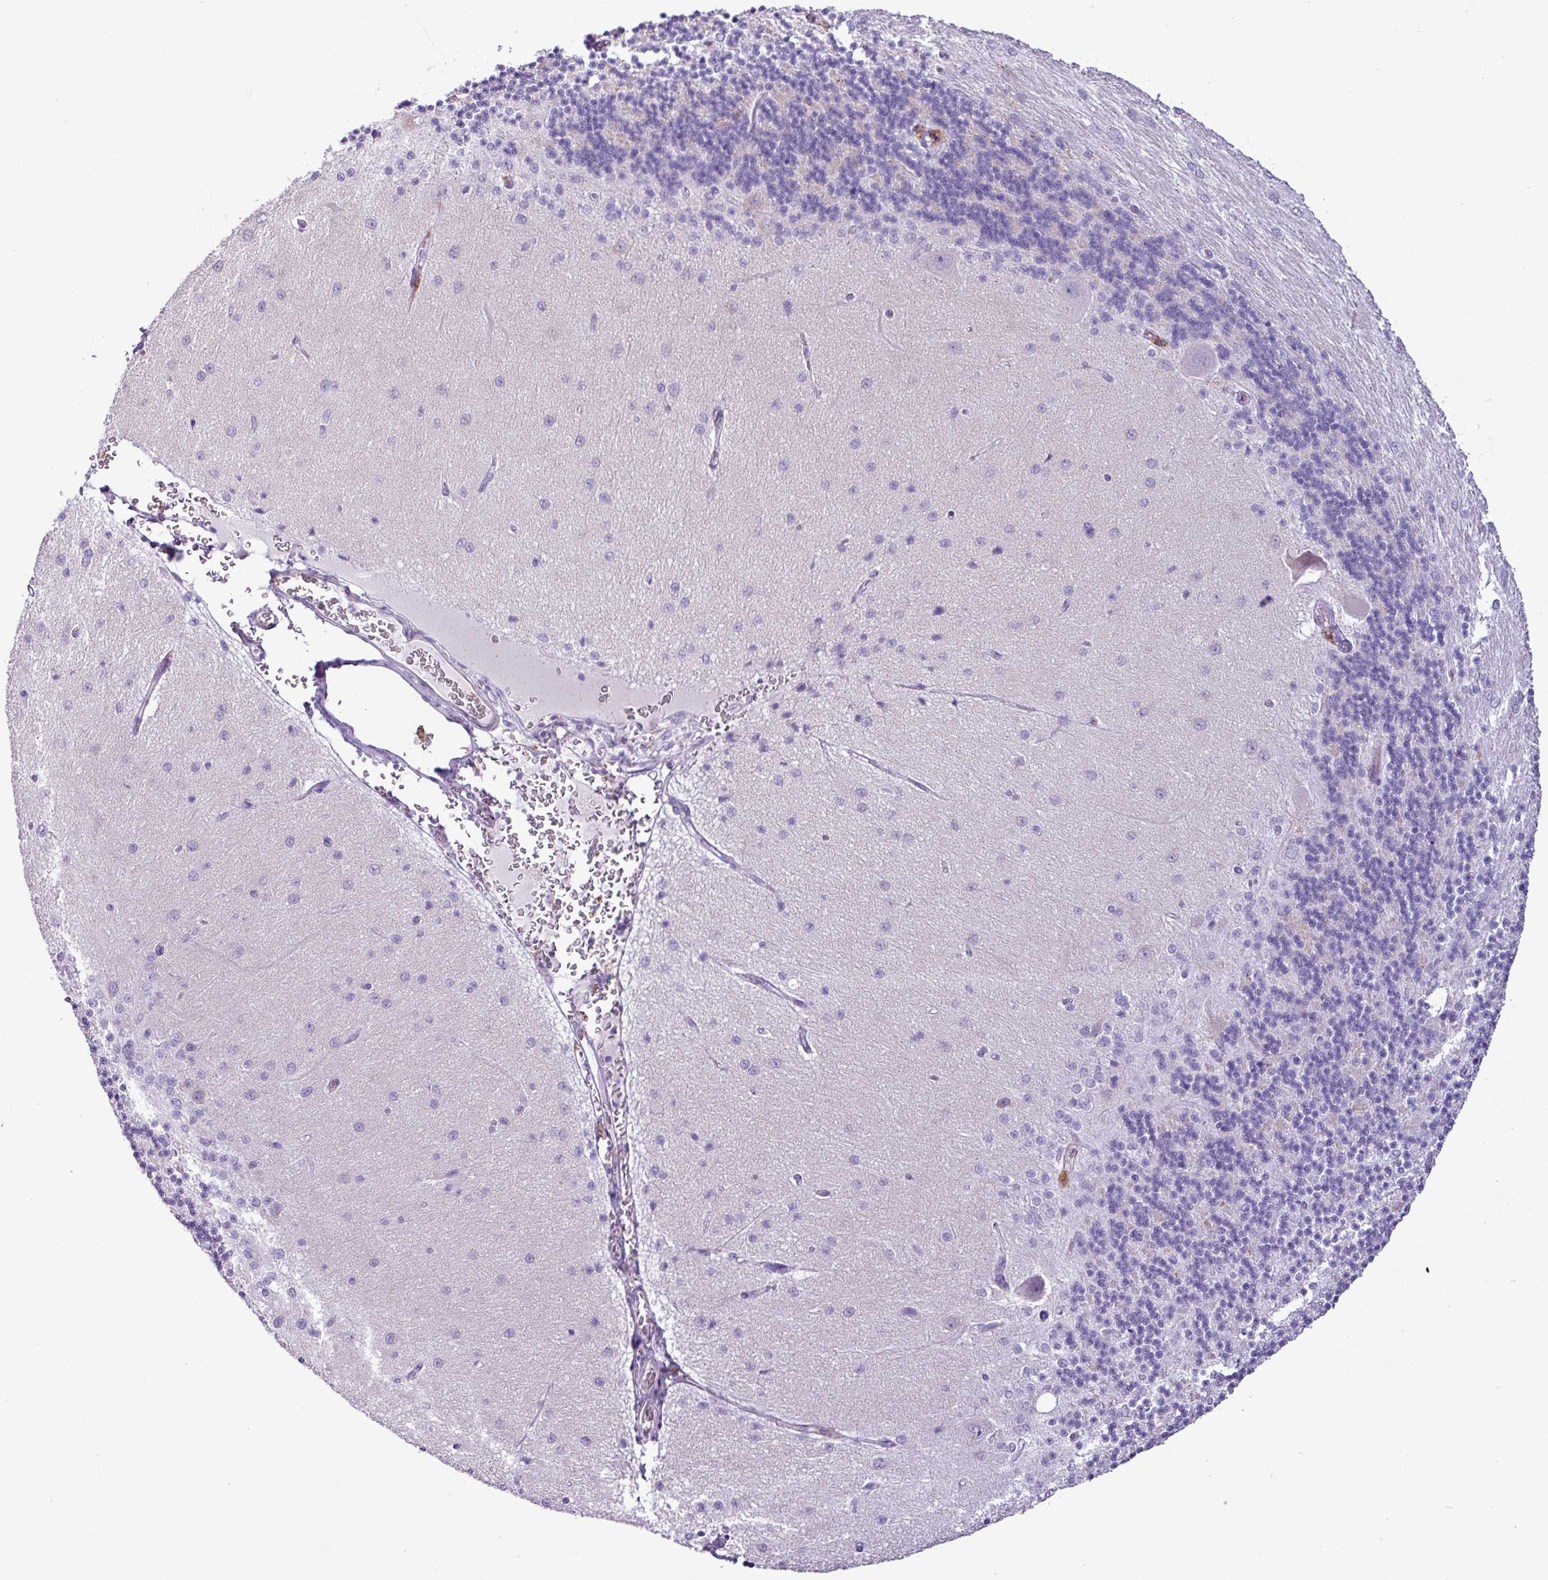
{"staining": {"intensity": "negative", "quantity": "none", "location": "none"}, "tissue": "cerebellum", "cell_type": "Cells in granular layer", "image_type": "normal", "snomed": [{"axis": "morphology", "description": "Normal tissue, NOS"}, {"axis": "topography", "description": "Cerebellum"}], "caption": "DAB (3,3'-diaminobenzidine) immunohistochemical staining of unremarkable cerebellum shows no significant expression in cells in granular layer.", "gene": "TMEM200C", "patient": {"sex": "female", "age": 29}}